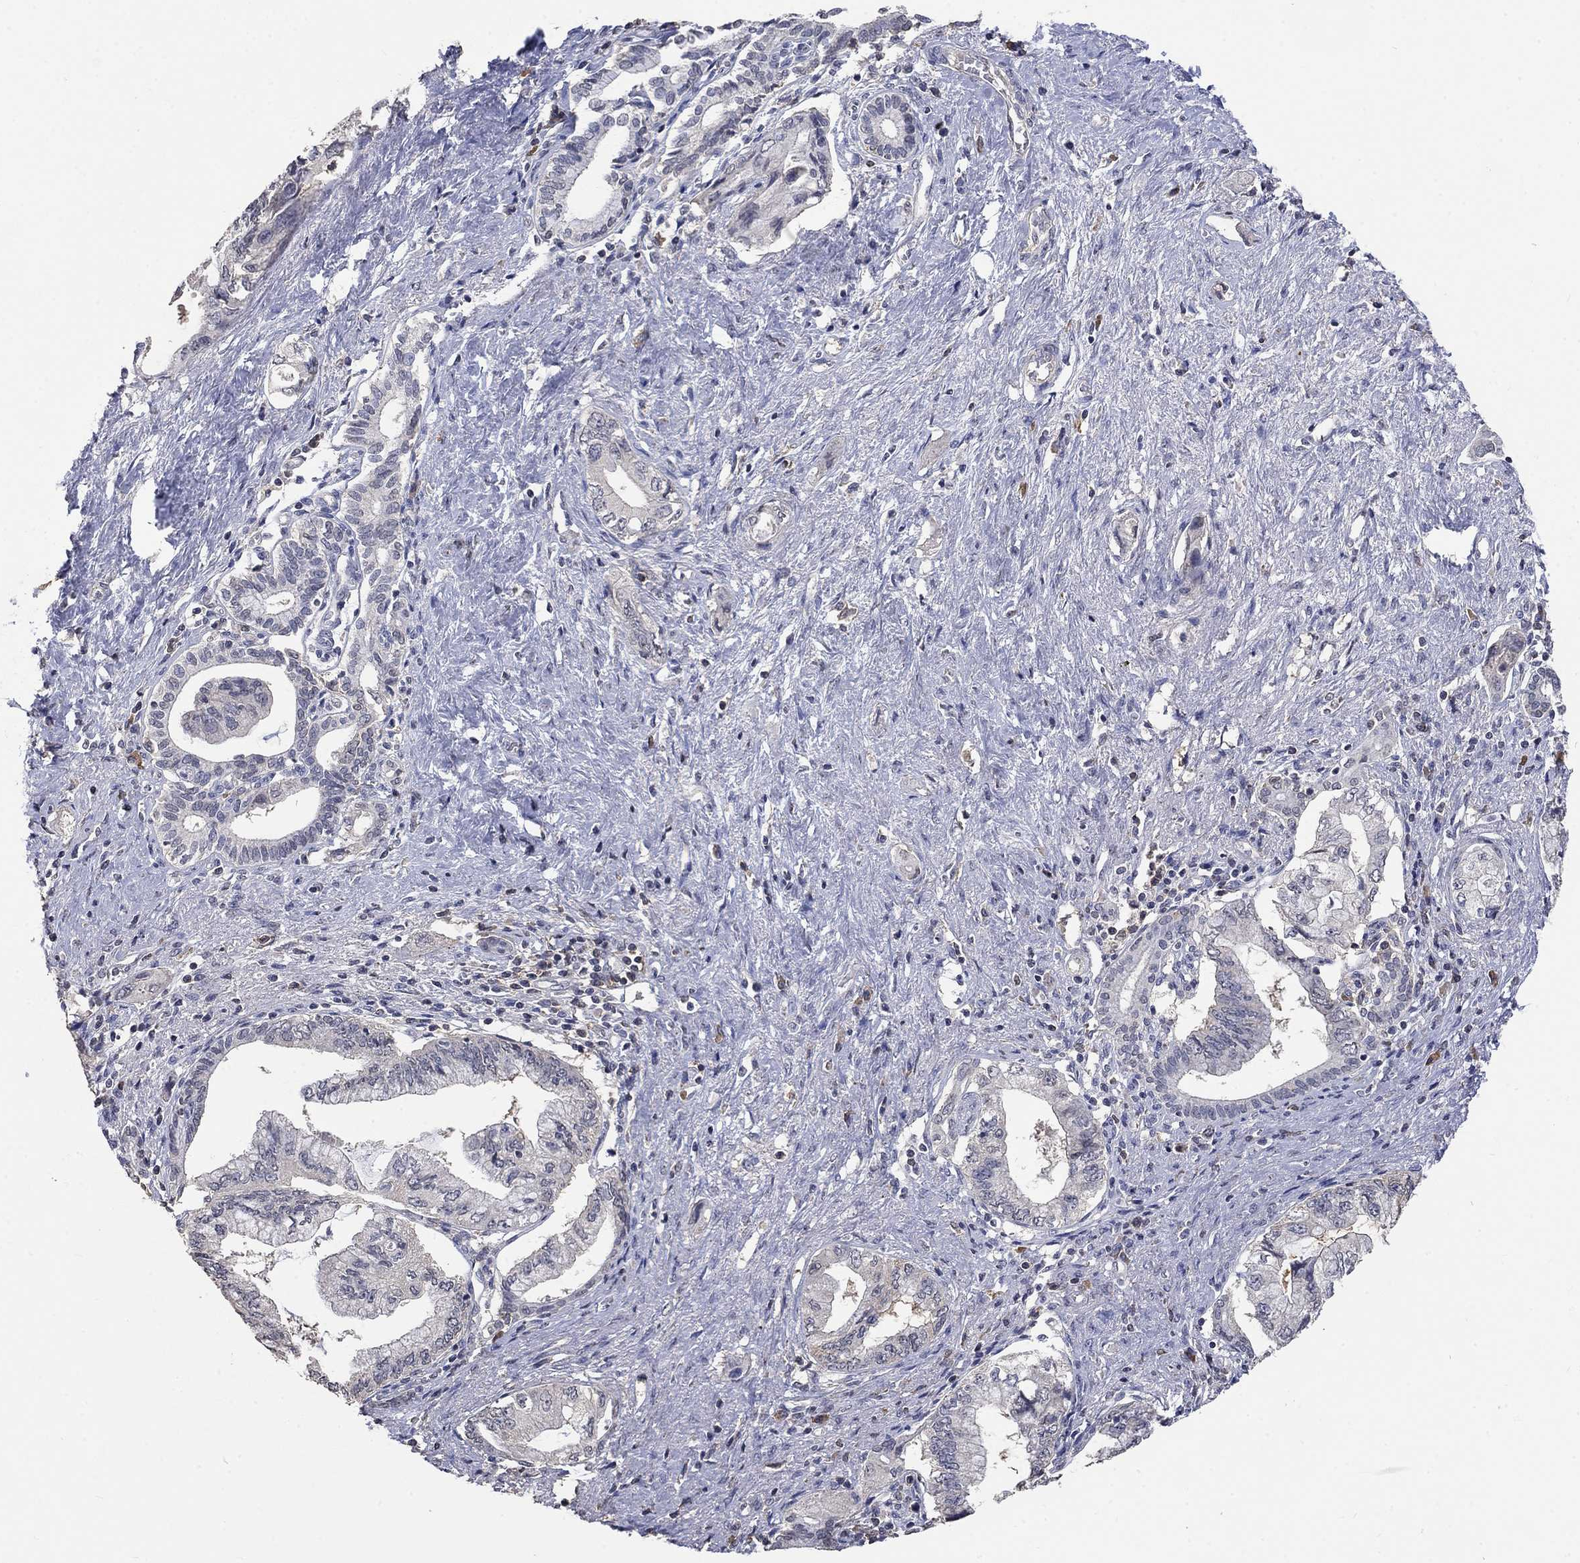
{"staining": {"intensity": "negative", "quantity": "none", "location": "none"}, "tissue": "pancreatic cancer", "cell_type": "Tumor cells", "image_type": "cancer", "snomed": [{"axis": "morphology", "description": "Adenocarcinoma, NOS"}, {"axis": "topography", "description": "Pancreas"}], "caption": "Immunohistochemistry photomicrograph of human pancreatic cancer stained for a protein (brown), which displays no positivity in tumor cells.", "gene": "ZBTB18", "patient": {"sex": "female", "age": 73}}